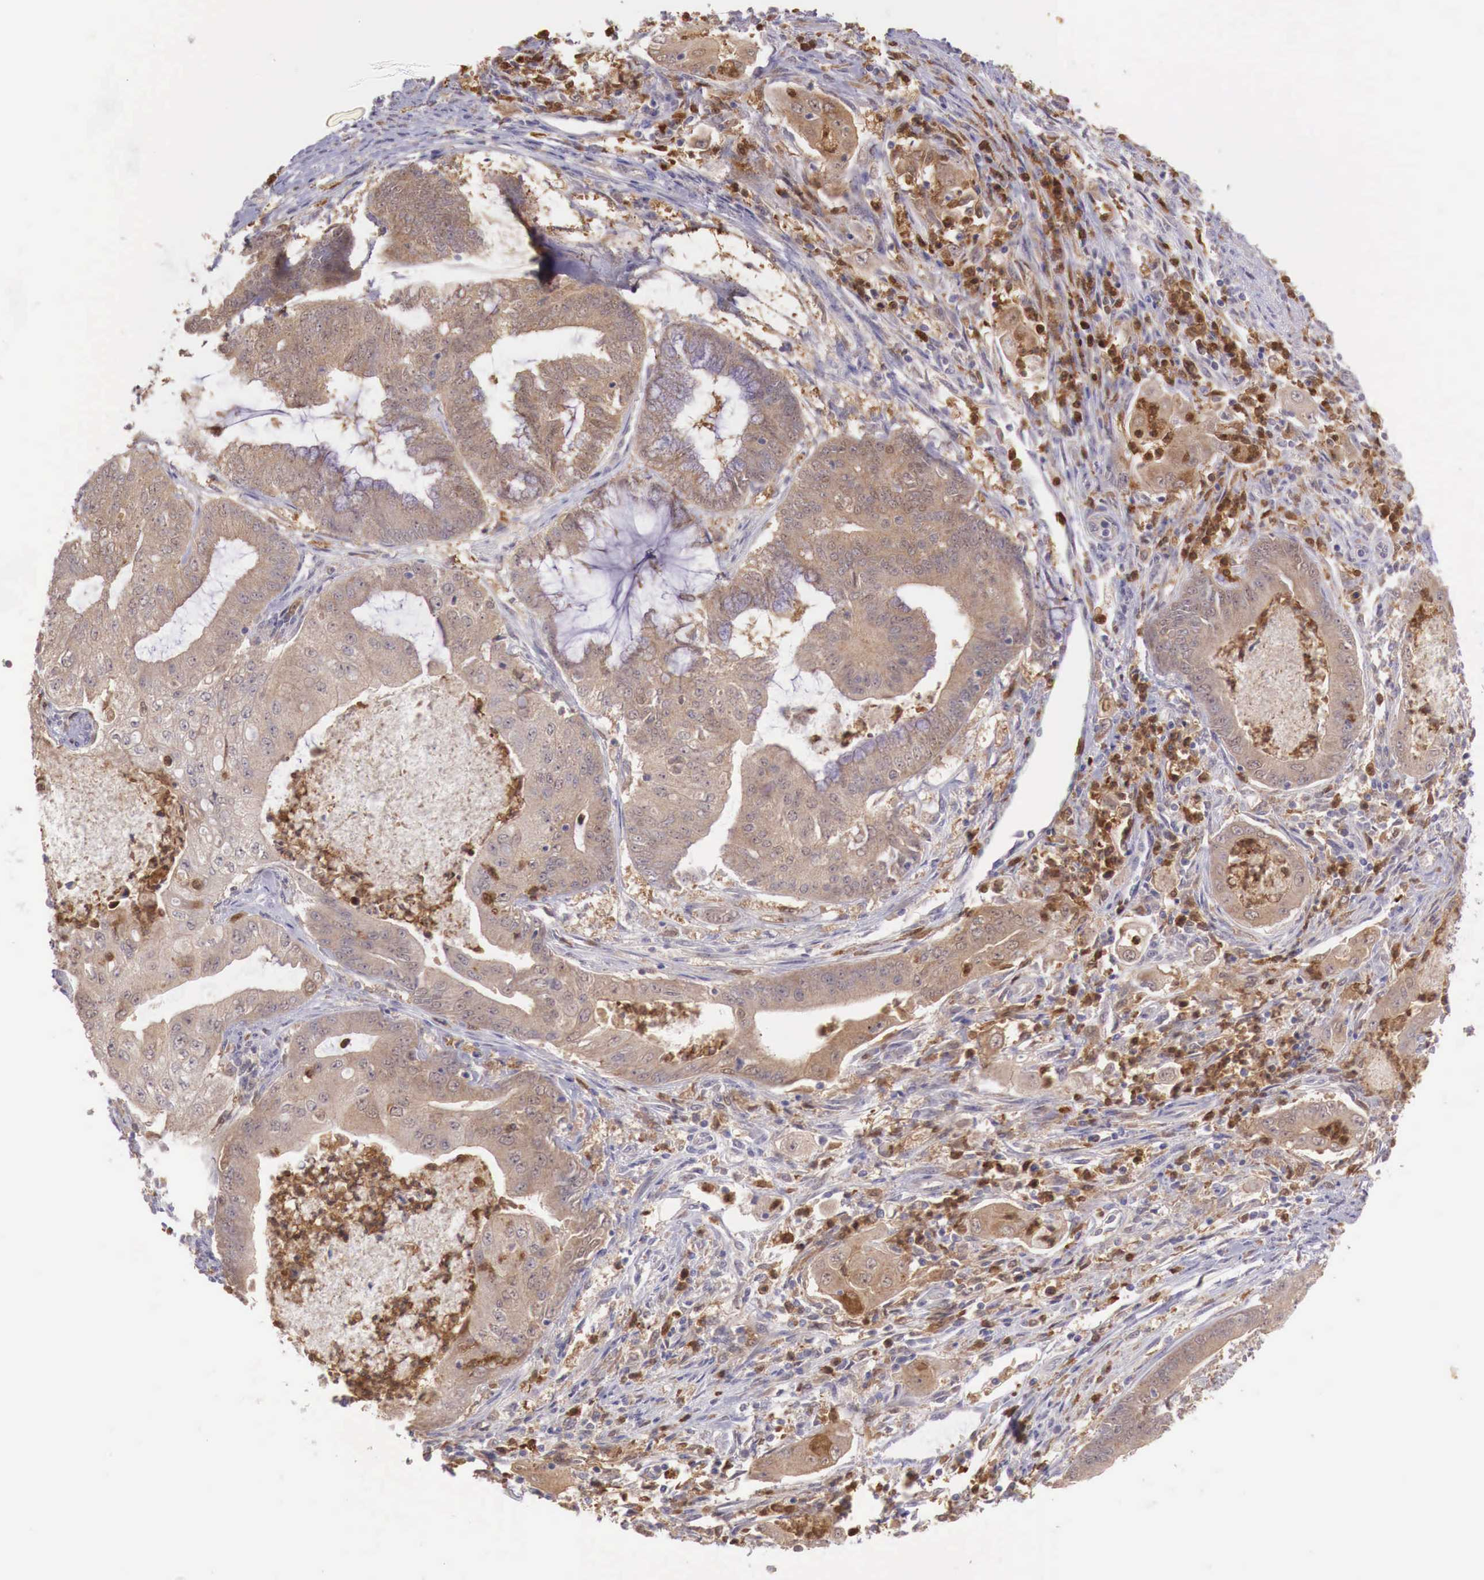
{"staining": {"intensity": "moderate", "quantity": ">75%", "location": "cytoplasmic/membranous"}, "tissue": "endometrial cancer", "cell_type": "Tumor cells", "image_type": "cancer", "snomed": [{"axis": "morphology", "description": "Adenocarcinoma, NOS"}, {"axis": "topography", "description": "Endometrium"}], "caption": "Protein expression analysis of human adenocarcinoma (endometrial) reveals moderate cytoplasmic/membranous staining in approximately >75% of tumor cells.", "gene": "GAB2", "patient": {"sex": "female", "age": 63}}